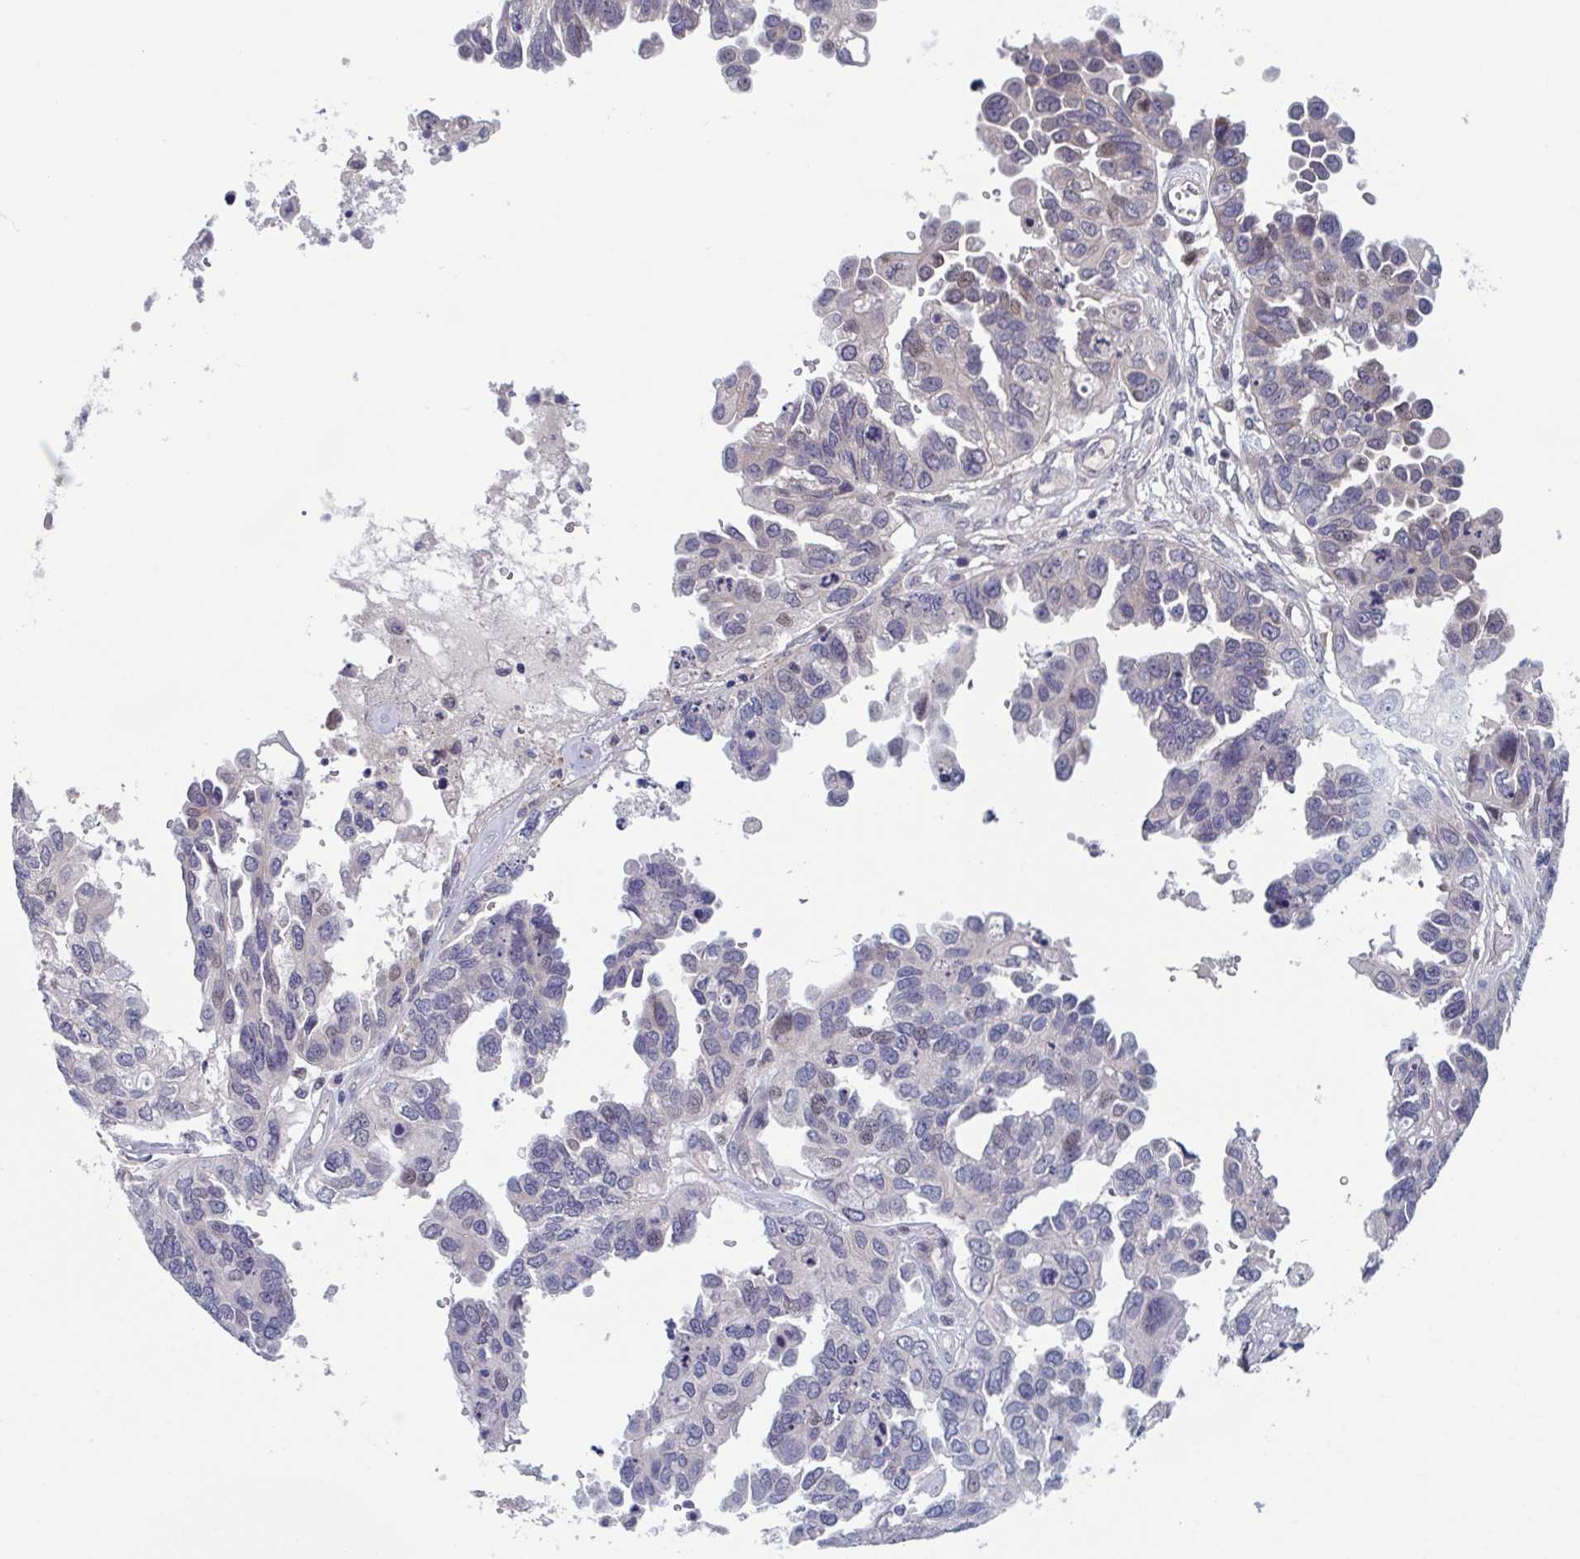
{"staining": {"intensity": "weak", "quantity": "<25%", "location": "nuclear"}, "tissue": "ovarian cancer", "cell_type": "Tumor cells", "image_type": "cancer", "snomed": [{"axis": "morphology", "description": "Cystadenocarcinoma, serous, NOS"}, {"axis": "topography", "description": "Ovary"}], "caption": "DAB (3,3'-diaminobenzidine) immunohistochemical staining of ovarian cancer (serous cystadenocarcinoma) exhibits no significant expression in tumor cells.", "gene": "RIOK1", "patient": {"sex": "female", "age": 53}}